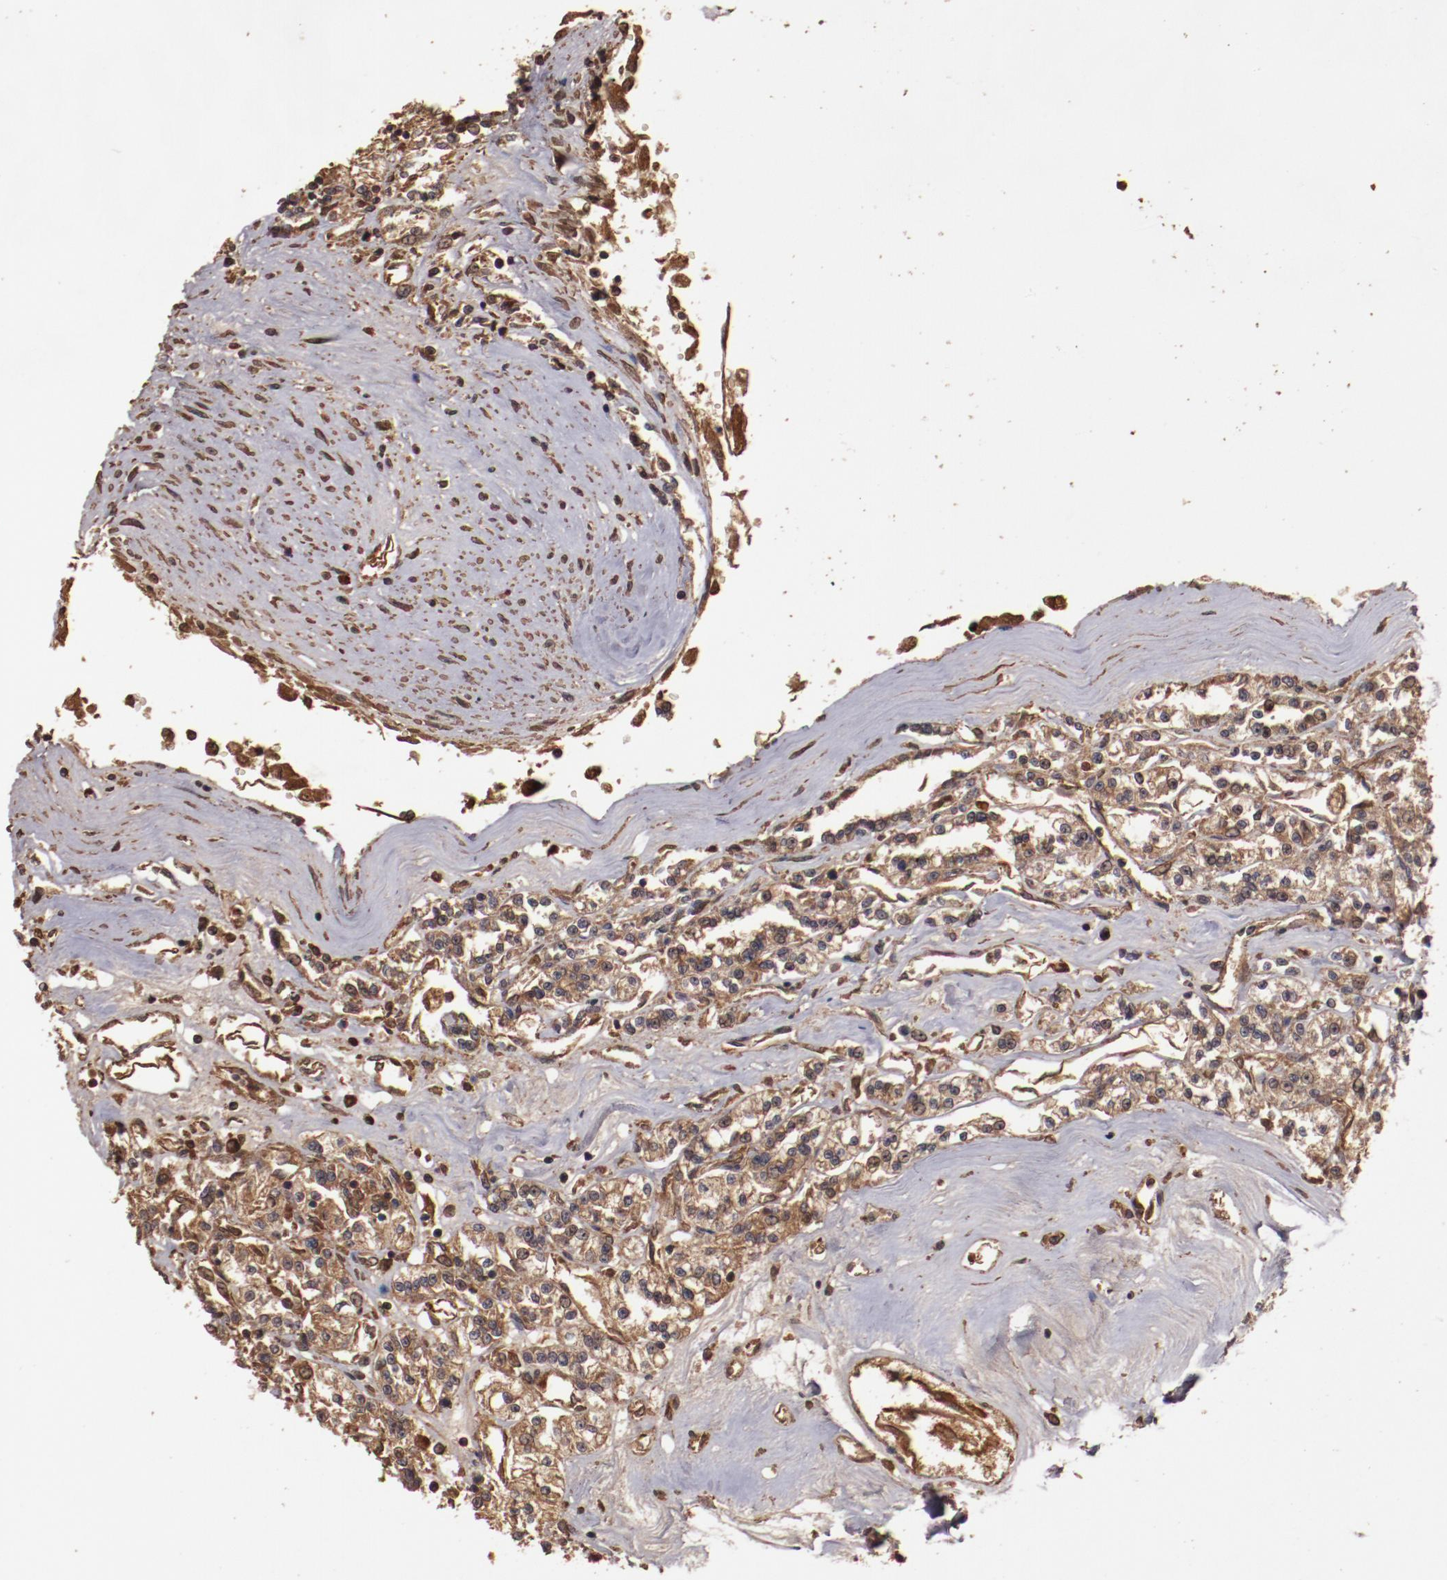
{"staining": {"intensity": "strong", "quantity": ">75%", "location": "cytoplasmic/membranous"}, "tissue": "renal cancer", "cell_type": "Tumor cells", "image_type": "cancer", "snomed": [{"axis": "morphology", "description": "Adenocarcinoma, NOS"}, {"axis": "topography", "description": "Kidney"}], "caption": "A high-resolution histopathology image shows IHC staining of renal cancer (adenocarcinoma), which exhibits strong cytoplasmic/membranous positivity in approximately >75% of tumor cells.", "gene": "TXNDC16", "patient": {"sex": "female", "age": 76}}